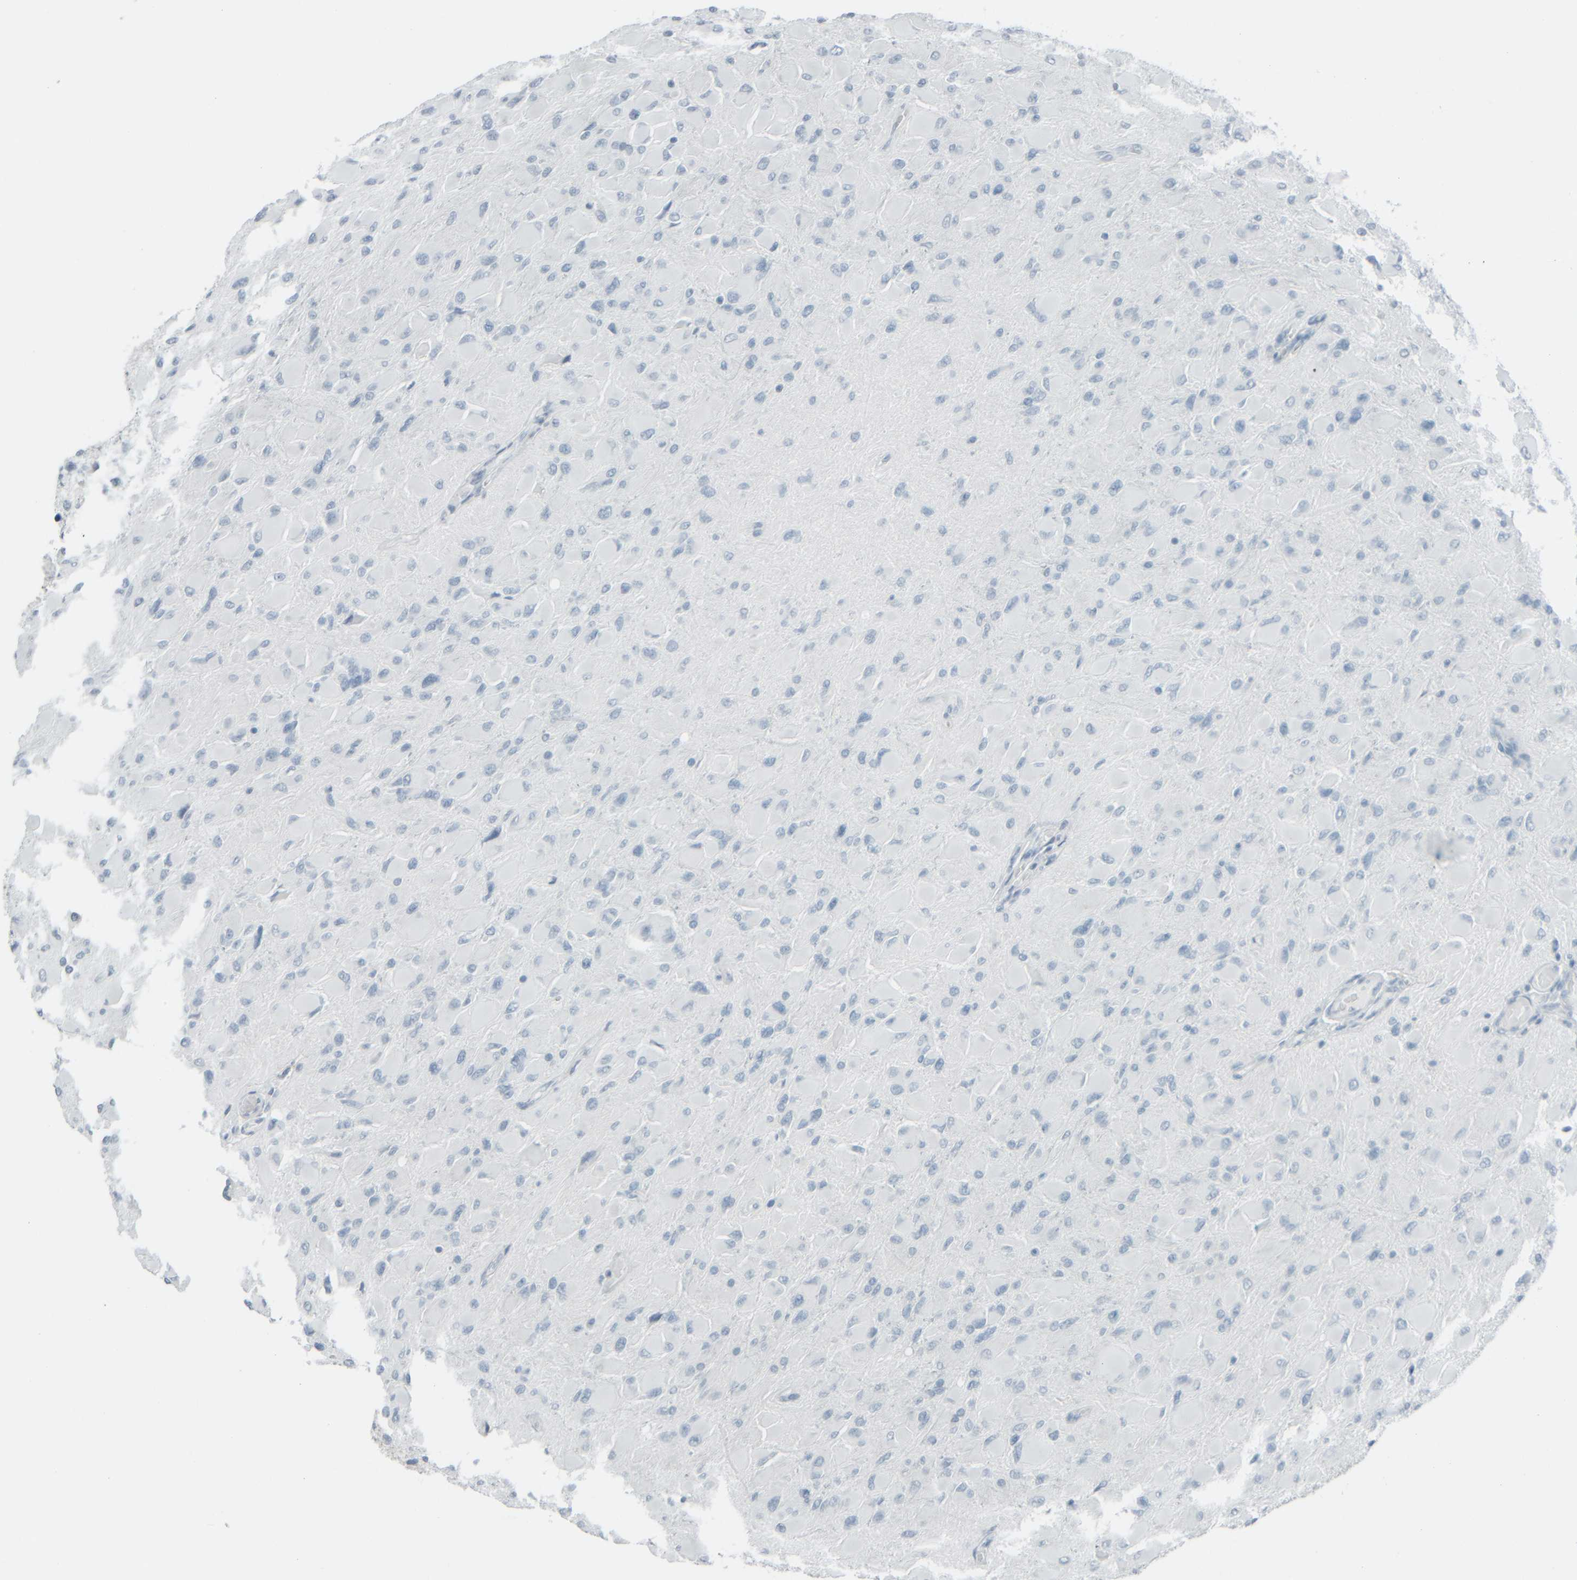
{"staining": {"intensity": "negative", "quantity": "none", "location": "none"}, "tissue": "glioma", "cell_type": "Tumor cells", "image_type": "cancer", "snomed": [{"axis": "morphology", "description": "Glioma, malignant, High grade"}, {"axis": "topography", "description": "Cerebral cortex"}], "caption": "DAB immunohistochemical staining of malignant glioma (high-grade) displays no significant positivity in tumor cells.", "gene": "TPSAB1", "patient": {"sex": "female", "age": 36}}